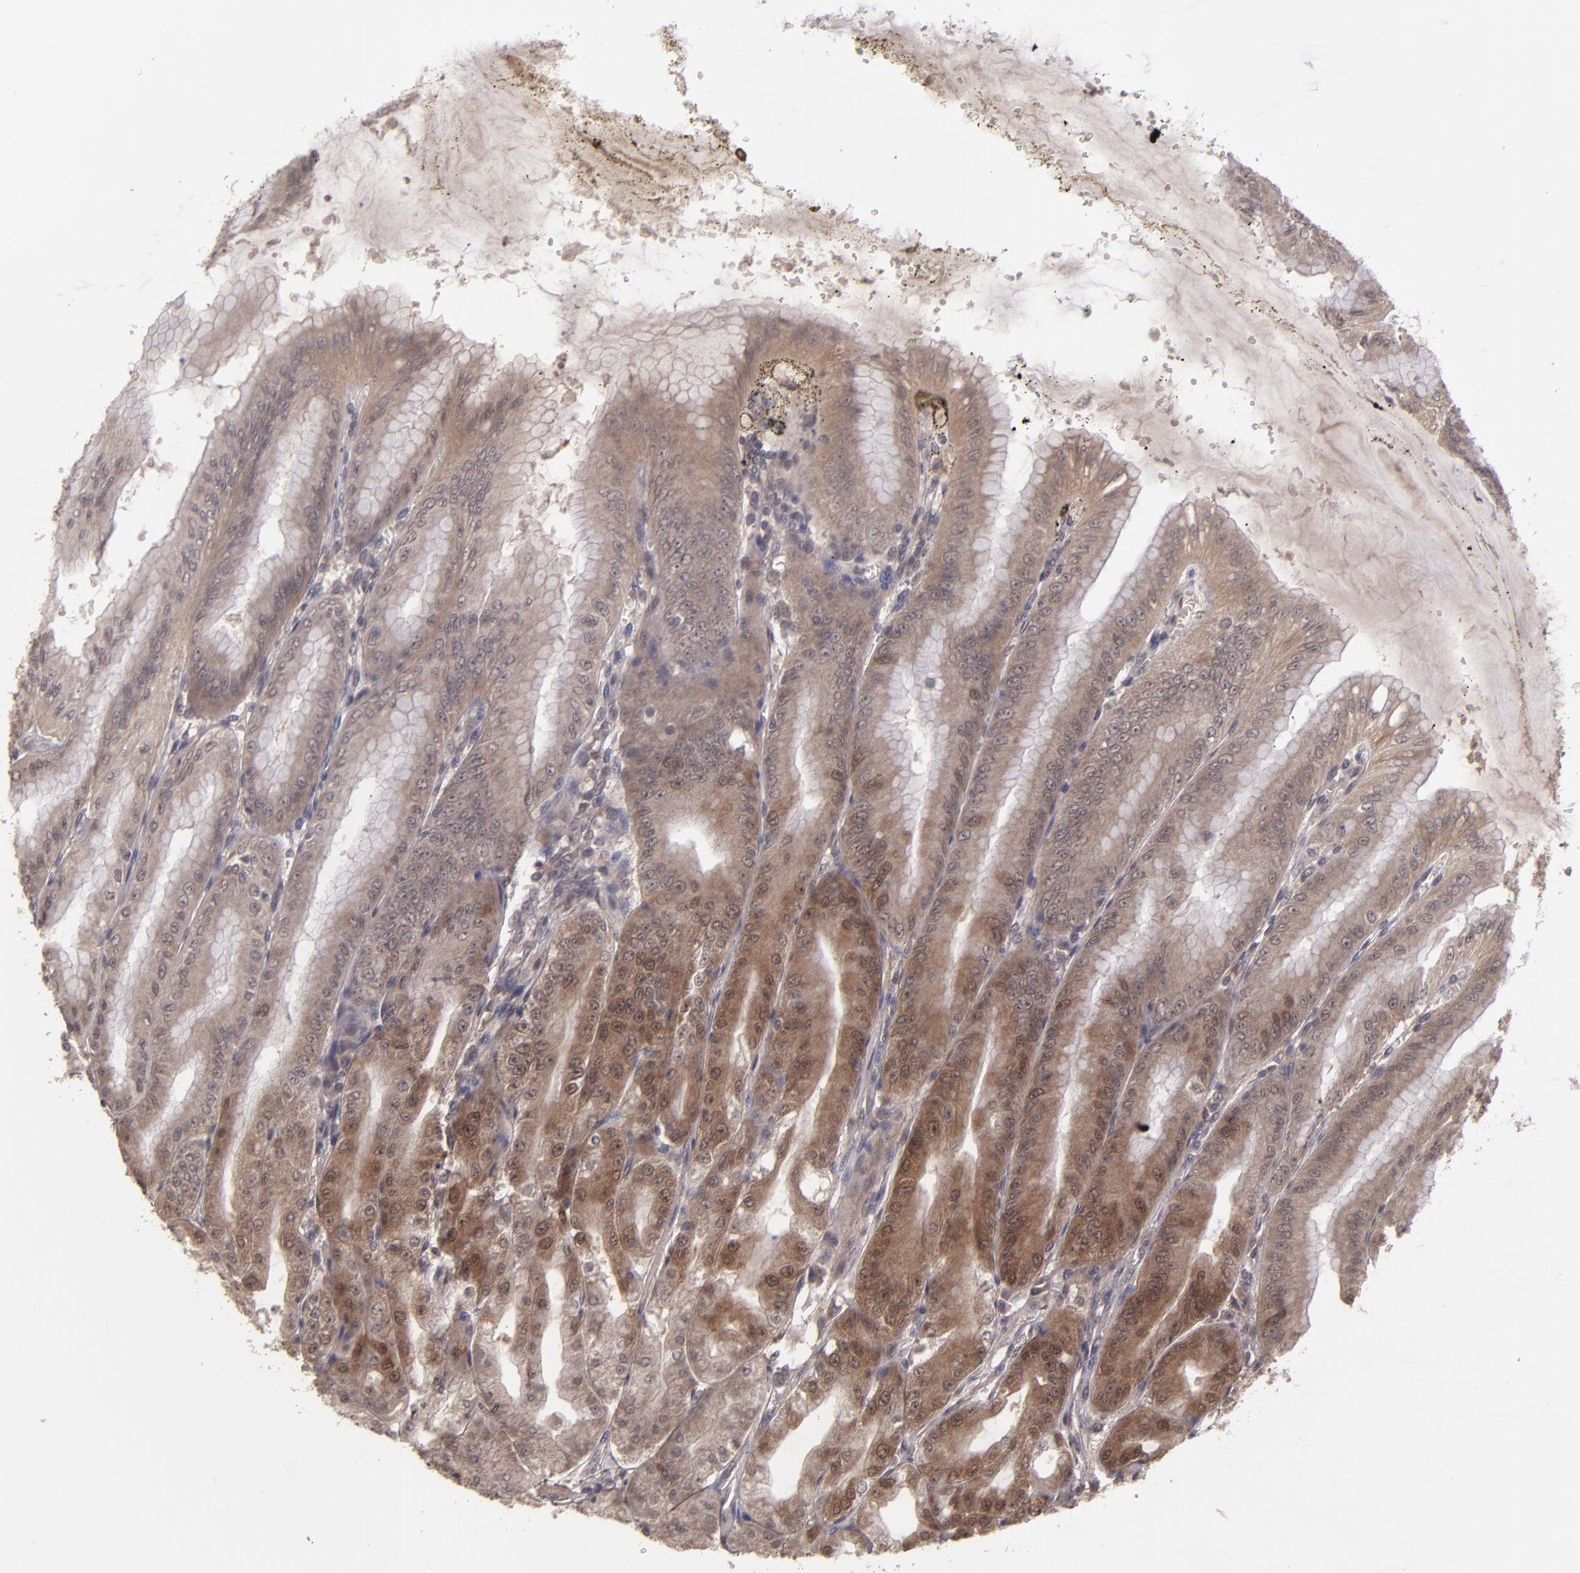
{"staining": {"intensity": "moderate", "quantity": ">75%", "location": "cytoplasmic/membranous"}, "tissue": "stomach", "cell_type": "Glandular cells", "image_type": "normal", "snomed": [{"axis": "morphology", "description": "Normal tissue, NOS"}, {"axis": "topography", "description": "Stomach, lower"}], "caption": "IHC of benign stomach shows medium levels of moderate cytoplasmic/membranous staining in about >75% of glandular cells.", "gene": "TYMS", "patient": {"sex": "male", "age": 71}}